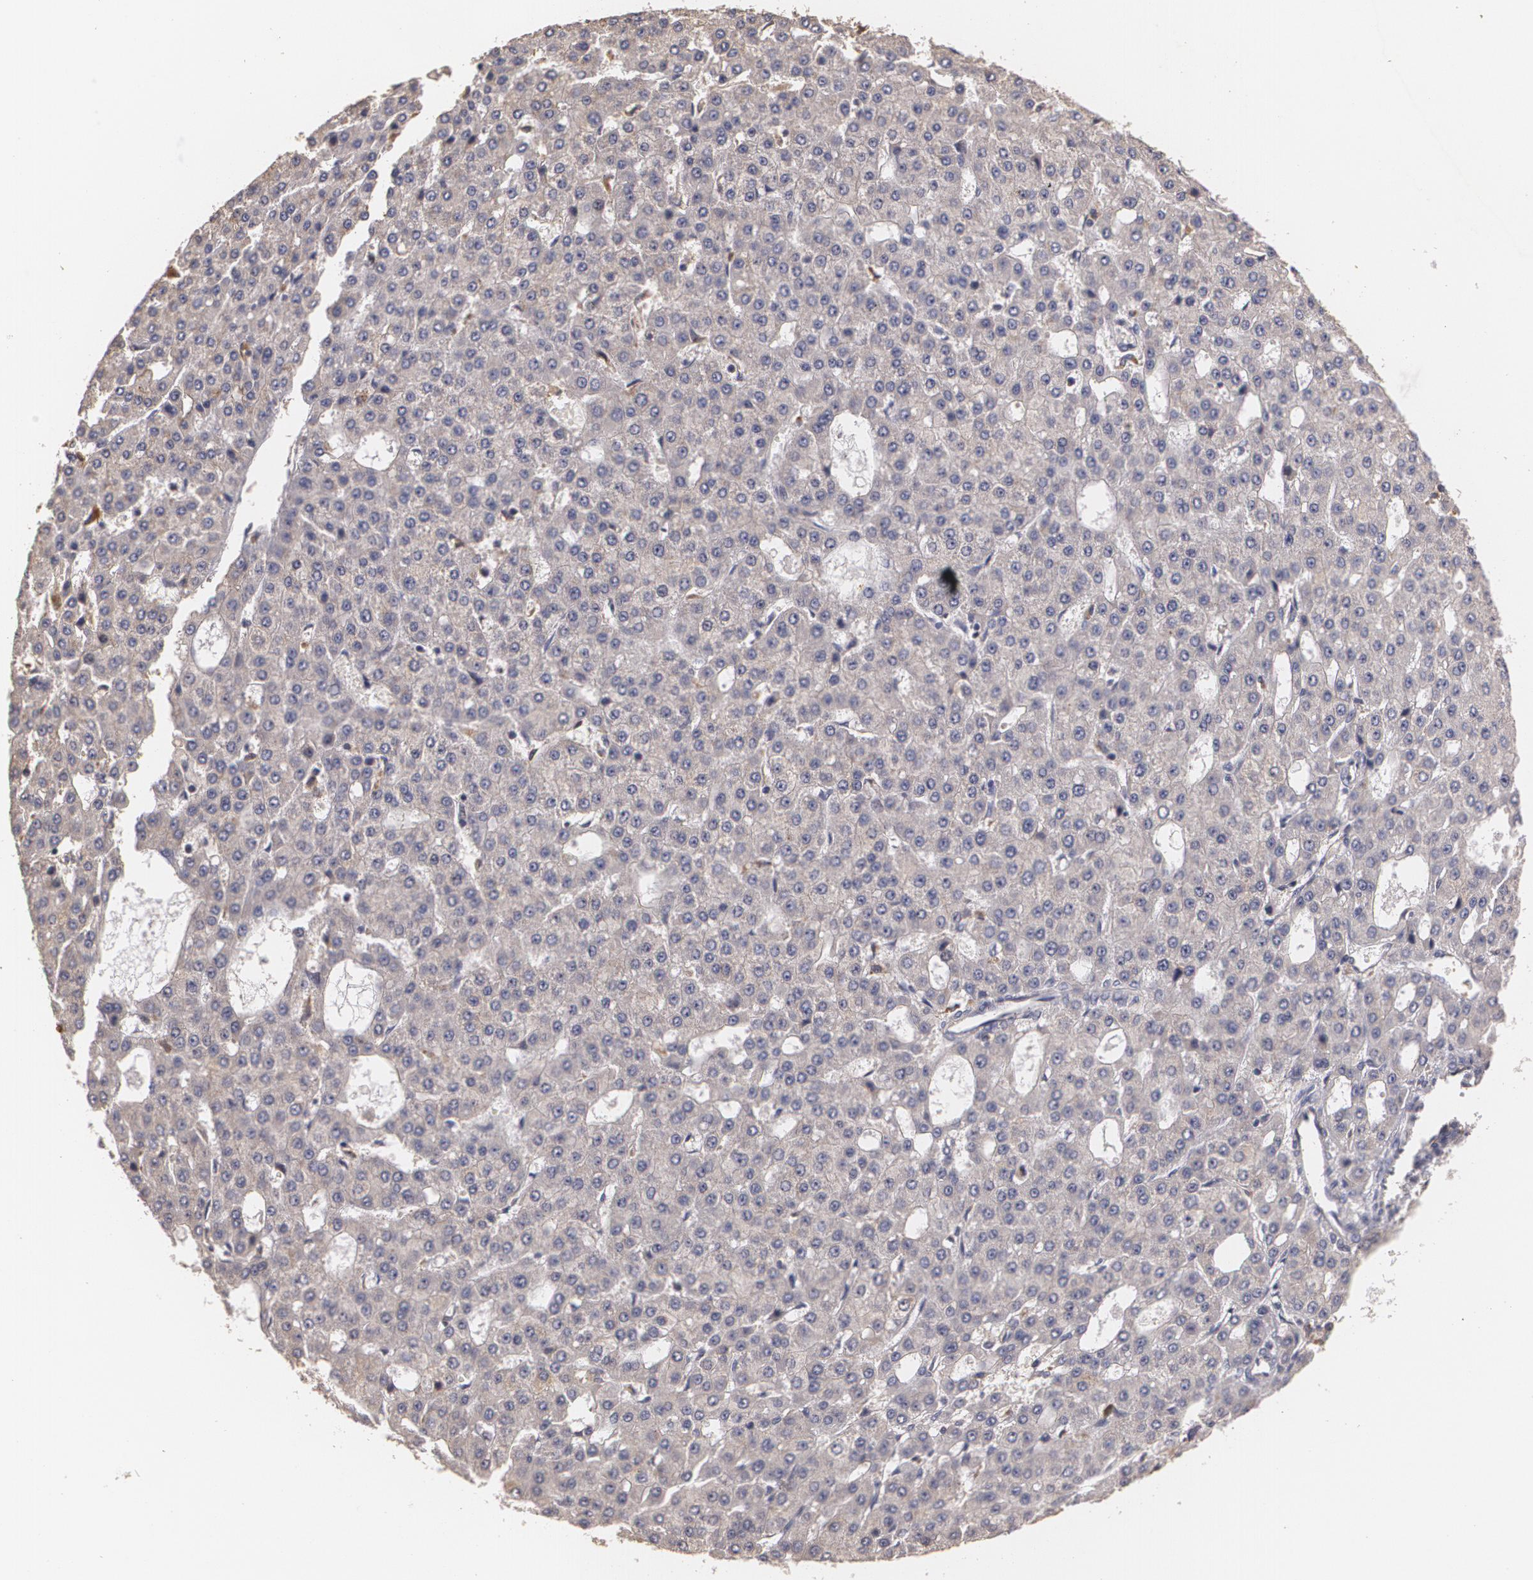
{"staining": {"intensity": "weak", "quantity": ">75%", "location": "cytoplasmic/membranous"}, "tissue": "liver cancer", "cell_type": "Tumor cells", "image_type": "cancer", "snomed": [{"axis": "morphology", "description": "Carcinoma, Hepatocellular, NOS"}, {"axis": "topography", "description": "Liver"}], "caption": "Weak cytoplasmic/membranous staining for a protein is seen in approximately >75% of tumor cells of liver cancer using immunohistochemistry.", "gene": "BRCA1", "patient": {"sex": "male", "age": 47}}